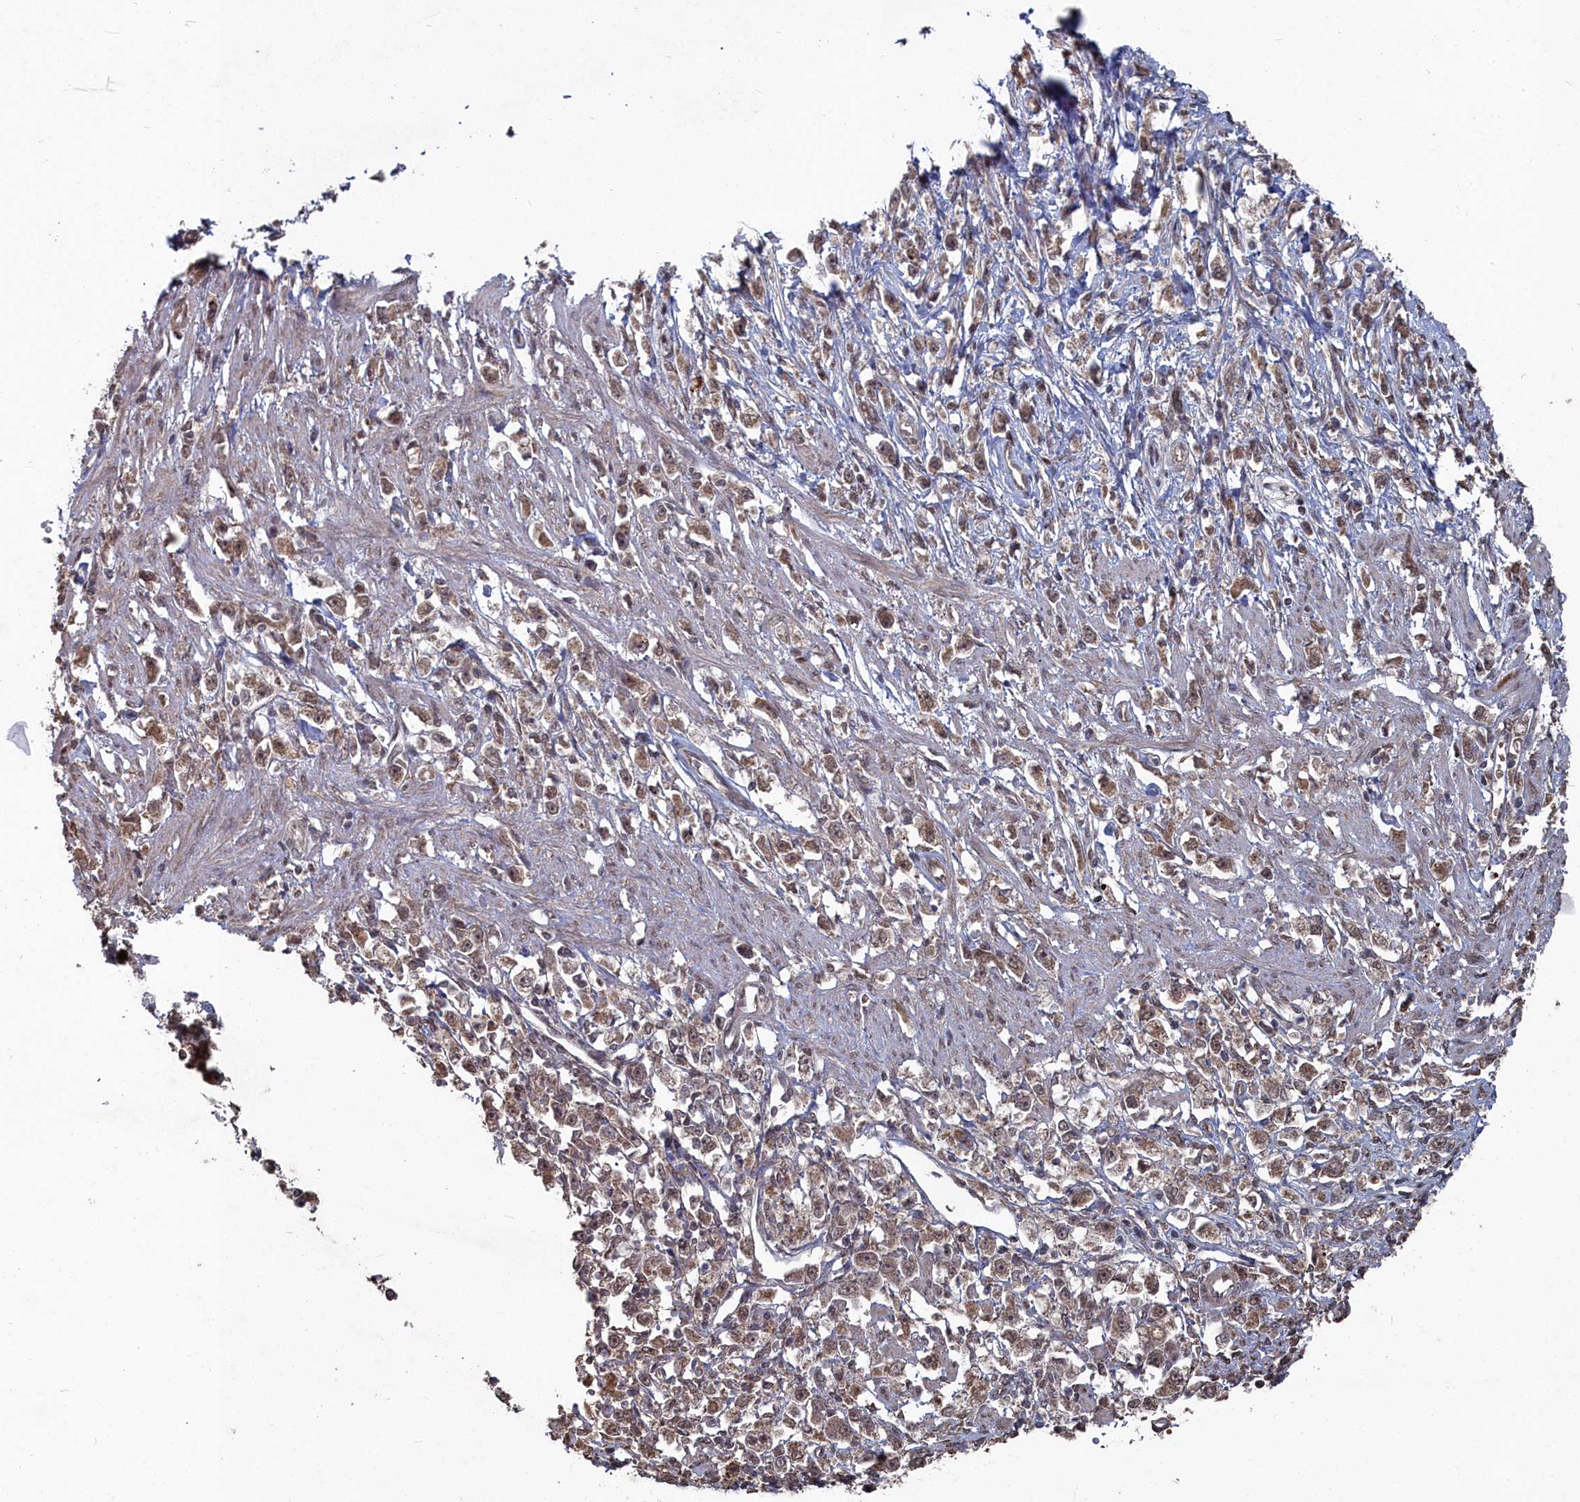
{"staining": {"intensity": "moderate", "quantity": ">75%", "location": "cytoplasmic/membranous,nuclear"}, "tissue": "stomach cancer", "cell_type": "Tumor cells", "image_type": "cancer", "snomed": [{"axis": "morphology", "description": "Adenocarcinoma, NOS"}, {"axis": "topography", "description": "Stomach"}], "caption": "Brown immunohistochemical staining in stomach adenocarcinoma demonstrates moderate cytoplasmic/membranous and nuclear expression in about >75% of tumor cells.", "gene": "CCNP", "patient": {"sex": "female", "age": 59}}